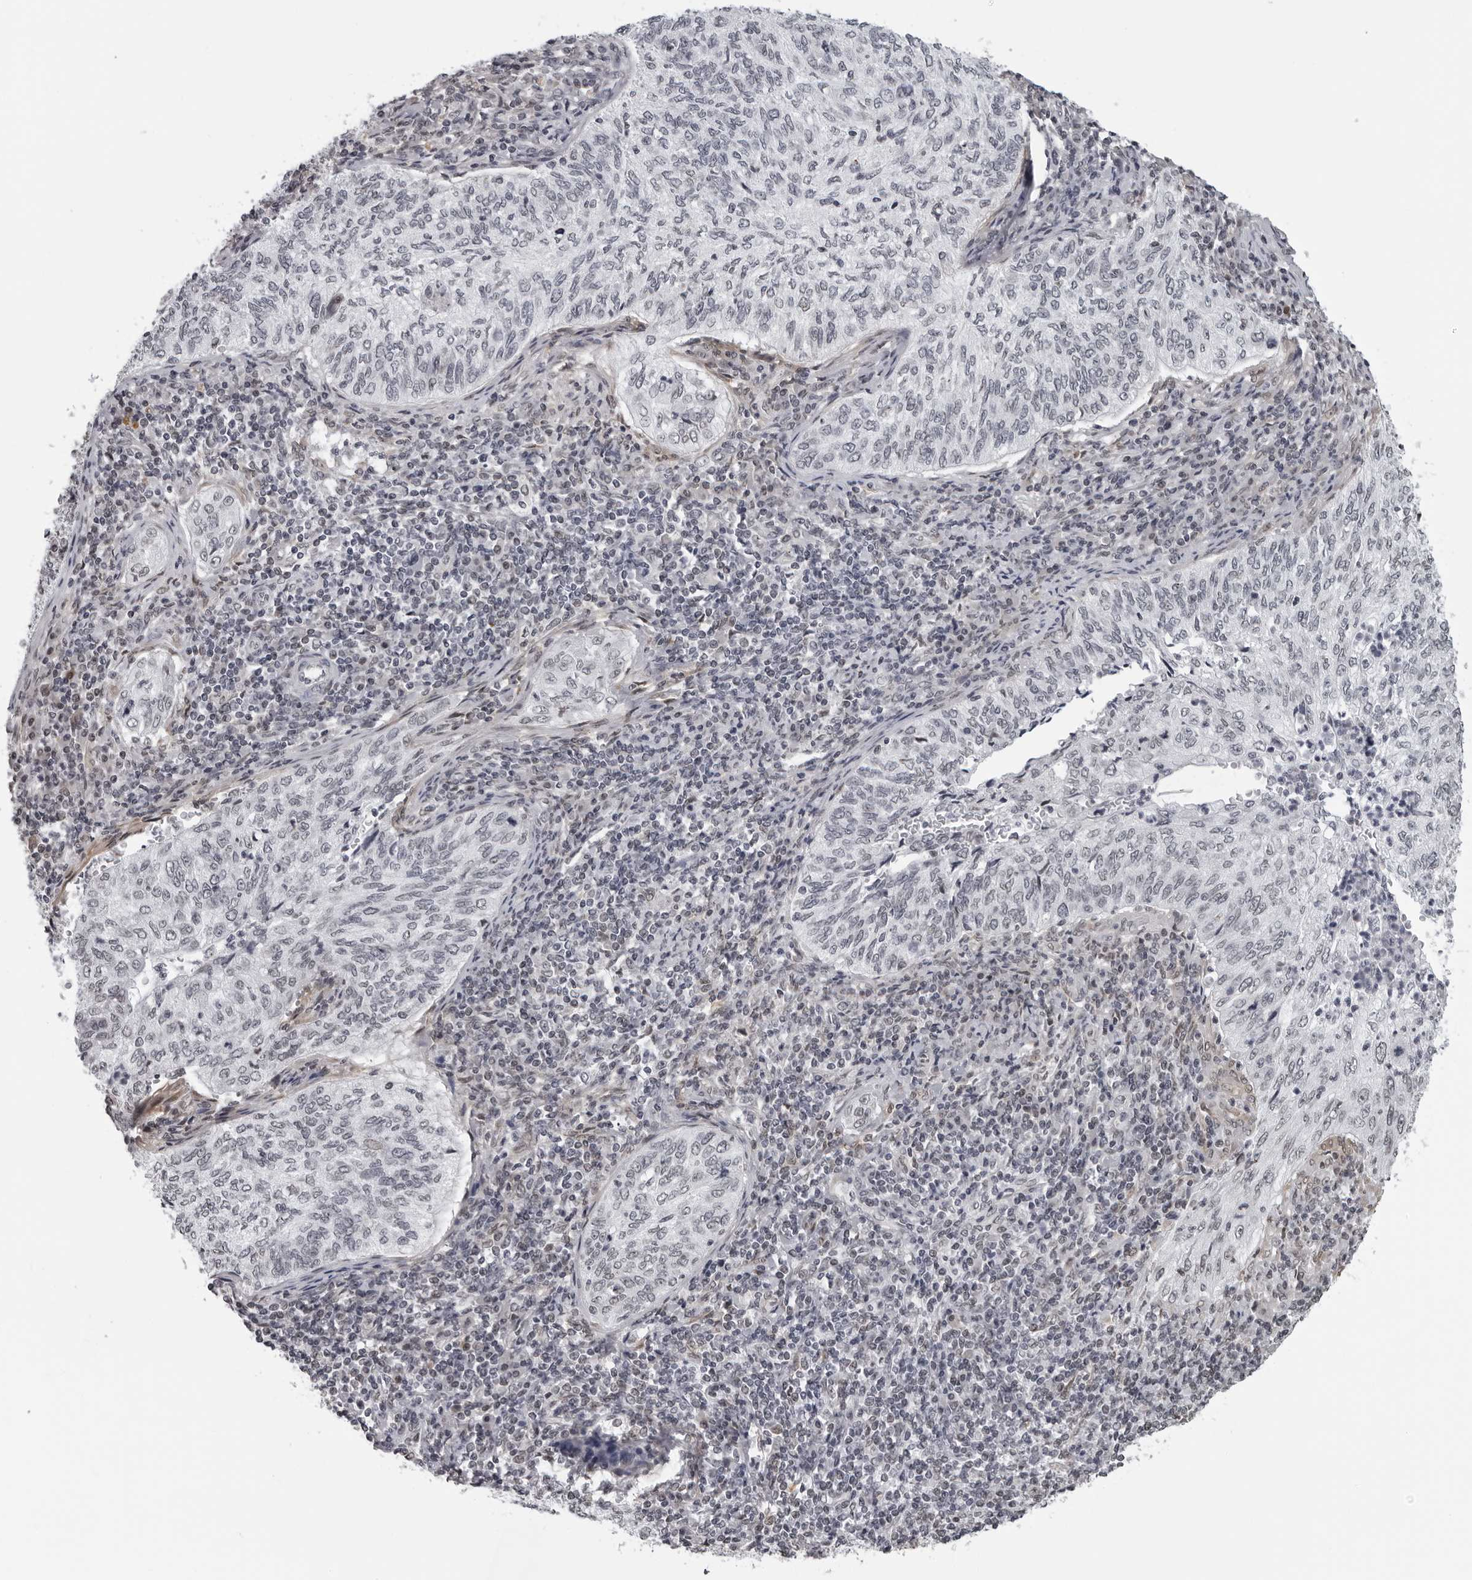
{"staining": {"intensity": "negative", "quantity": "none", "location": "none"}, "tissue": "cervical cancer", "cell_type": "Tumor cells", "image_type": "cancer", "snomed": [{"axis": "morphology", "description": "Squamous cell carcinoma, NOS"}, {"axis": "topography", "description": "Cervix"}], "caption": "Immunohistochemical staining of human cervical cancer exhibits no significant expression in tumor cells.", "gene": "MAF", "patient": {"sex": "female", "age": 30}}